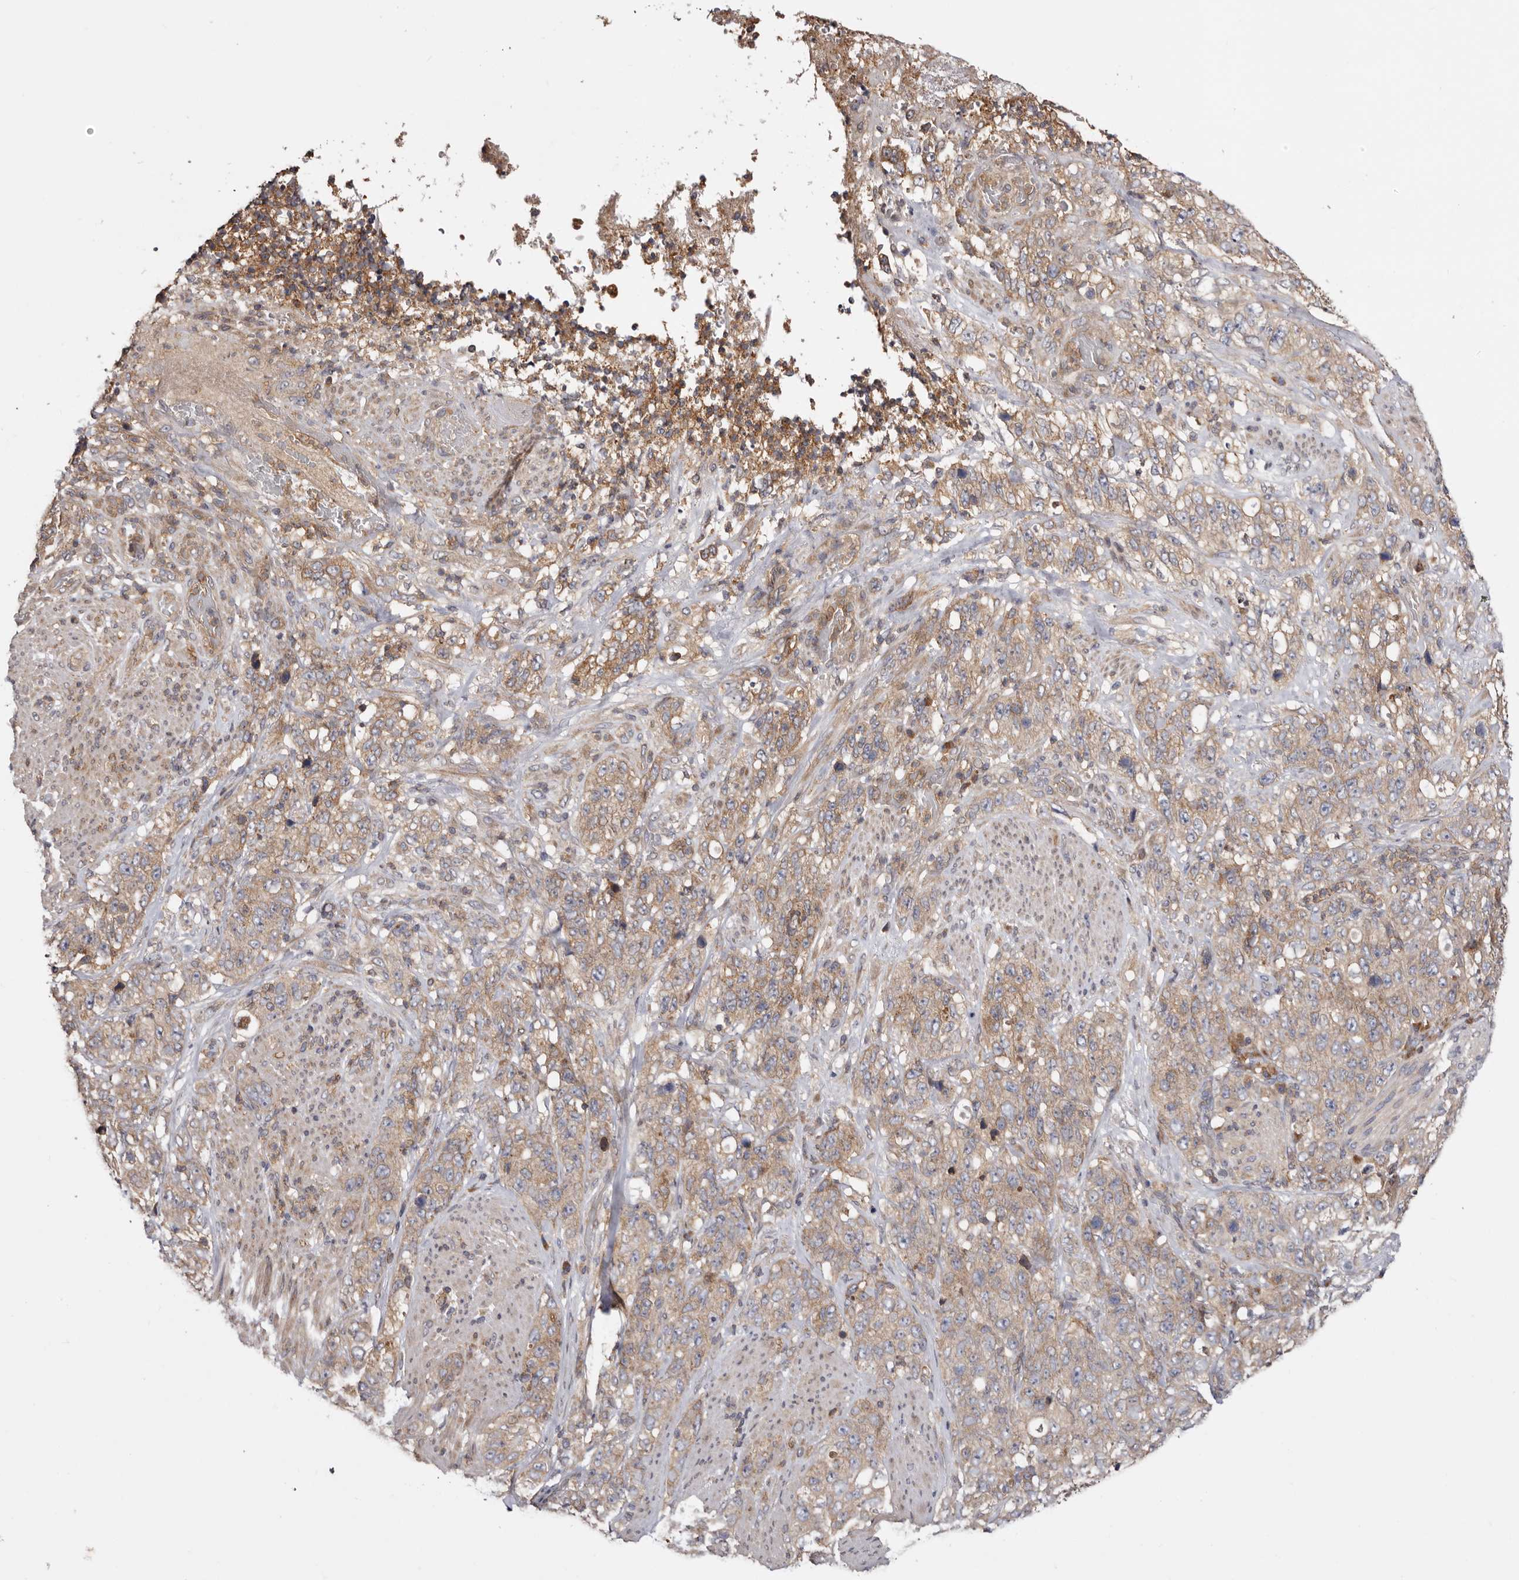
{"staining": {"intensity": "moderate", "quantity": ">75%", "location": "cytoplasmic/membranous"}, "tissue": "stomach cancer", "cell_type": "Tumor cells", "image_type": "cancer", "snomed": [{"axis": "morphology", "description": "Adenocarcinoma, NOS"}, {"axis": "topography", "description": "Stomach"}], "caption": "Human stomach cancer (adenocarcinoma) stained with a brown dye reveals moderate cytoplasmic/membranous positive expression in approximately >75% of tumor cells.", "gene": "TMUB1", "patient": {"sex": "male", "age": 48}}